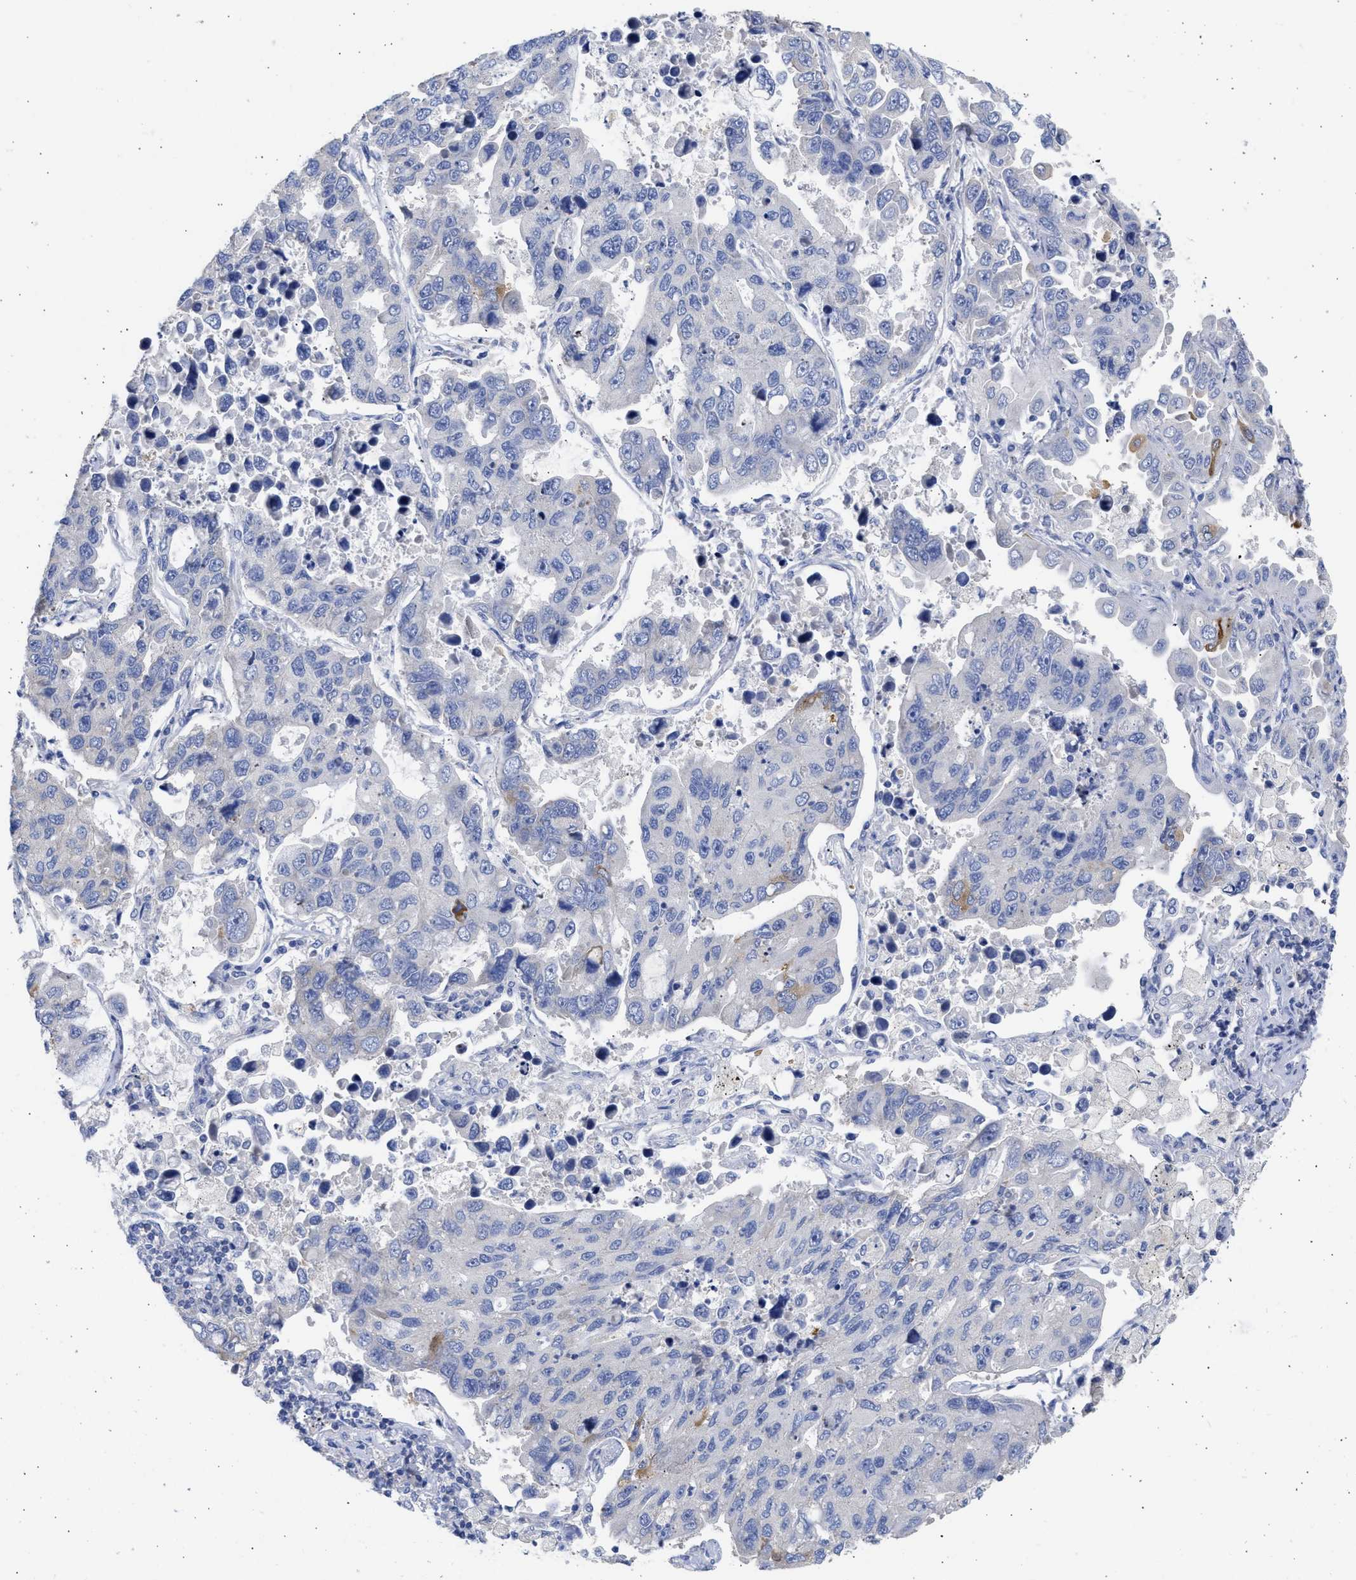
{"staining": {"intensity": "negative", "quantity": "none", "location": "none"}, "tissue": "lung cancer", "cell_type": "Tumor cells", "image_type": "cancer", "snomed": [{"axis": "morphology", "description": "Adenocarcinoma, NOS"}, {"axis": "topography", "description": "Lung"}], "caption": "Human adenocarcinoma (lung) stained for a protein using IHC demonstrates no expression in tumor cells.", "gene": "RSPH1", "patient": {"sex": "male", "age": 64}}